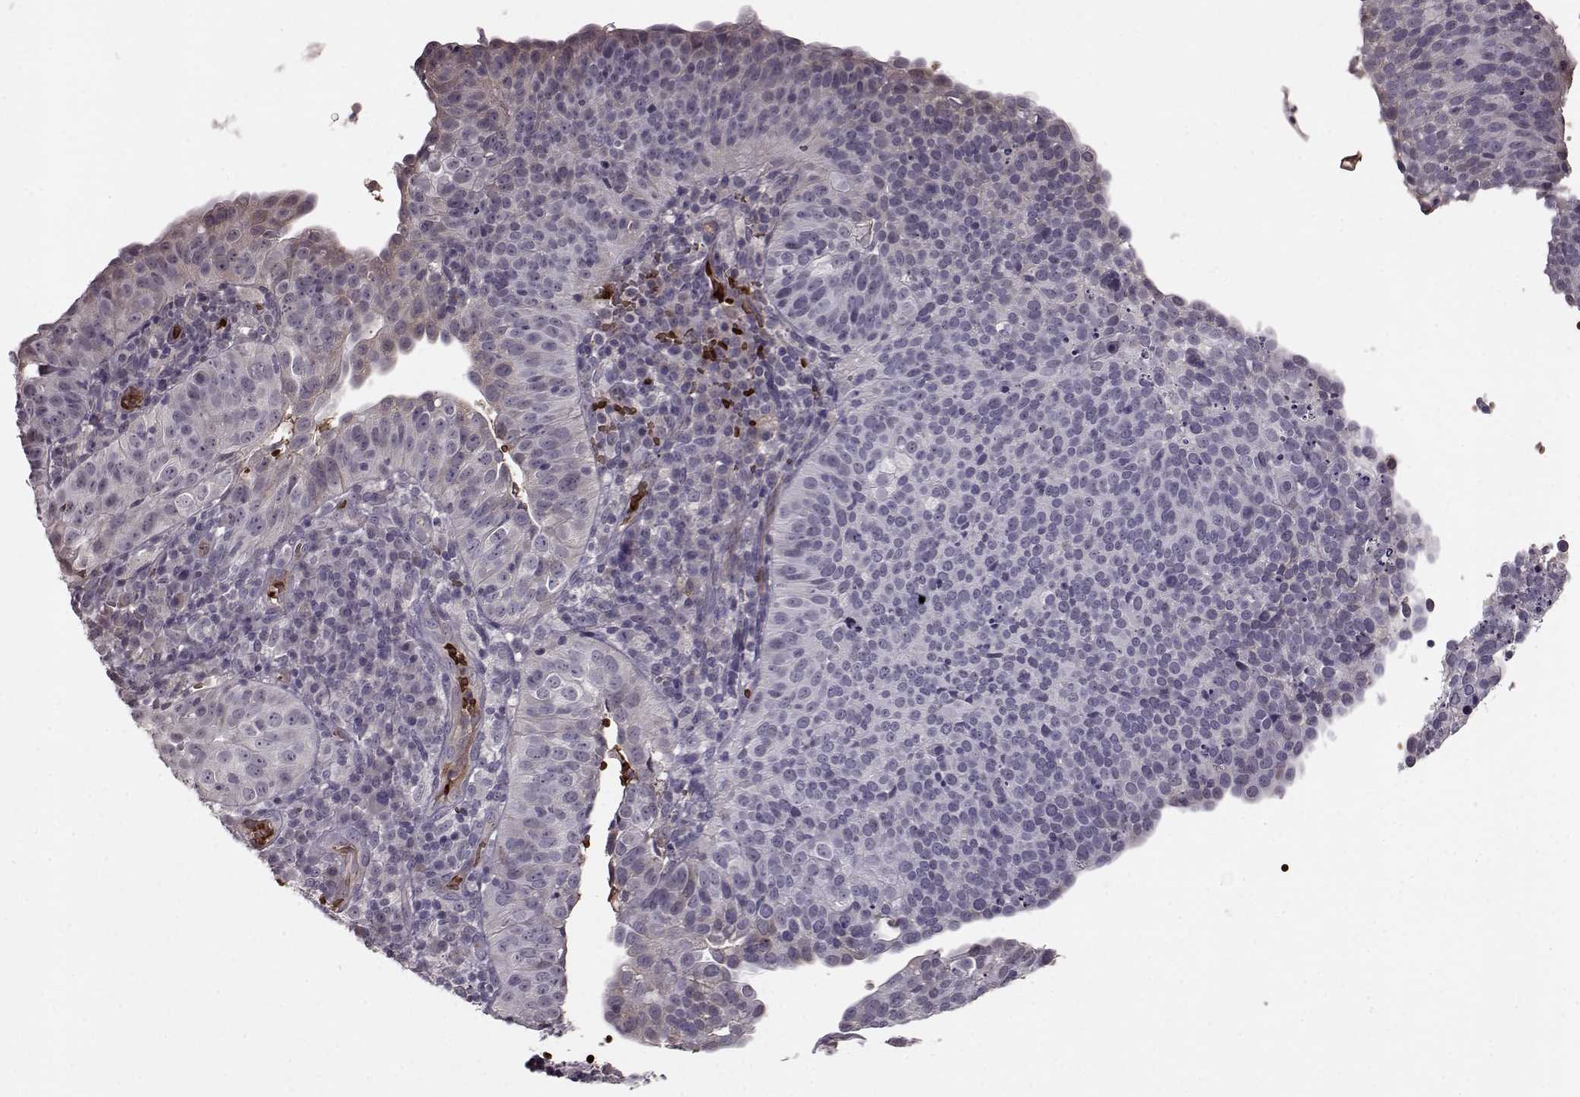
{"staining": {"intensity": "negative", "quantity": "none", "location": "none"}, "tissue": "cervical cancer", "cell_type": "Tumor cells", "image_type": "cancer", "snomed": [{"axis": "morphology", "description": "Squamous cell carcinoma, NOS"}, {"axis": "topography", "description": "Cervix"}], "caption": "High power microscopy image of an IHC histopathology image of cervical squamous cell carcinoma, revealing no significant positivity in tumor cells.", "gene": "PROP1", "patient": {"sex": "female", "age": 39}}